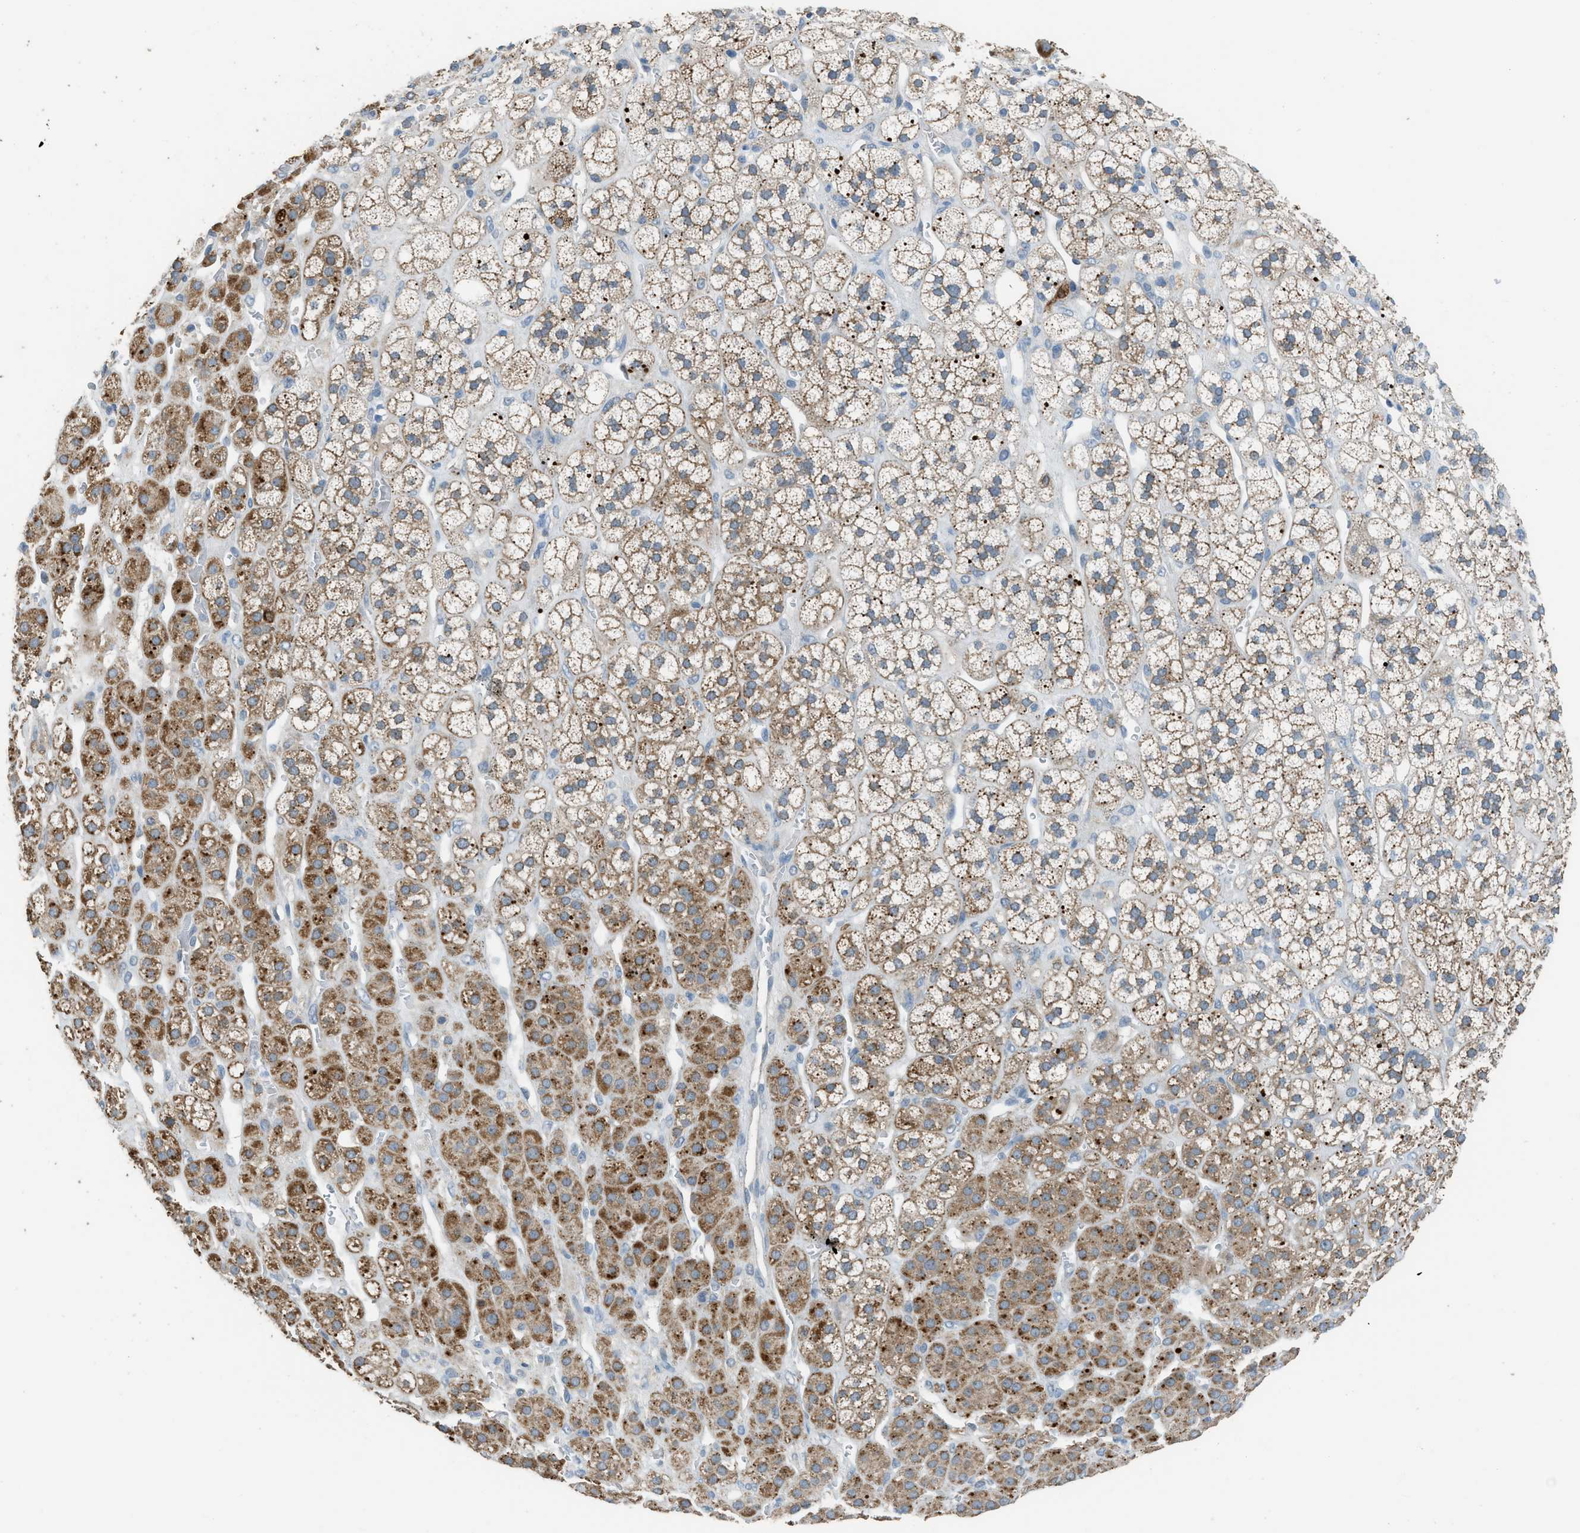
{"staining": {"intensity": "moderate", "quantity": ">75%", "location": "cytoplasmic/membranous"}, "tissue": "adrenal gland", "cell_type": "Glandular cells", "image_type": "normal", "snomed": [{"axis": "morphology", "description": "Normal tissue, NOS"}, {"axis": "topography", "description": "Adrenal gland"}], "caption": "Protein expression analysis of benign adrenal gland exhibits moderate cytoplasmic/membranous expression in approximately >75% of glandular cells.", "gene": "TIMD4", "patient": {"sex": "male", "age": 56}}